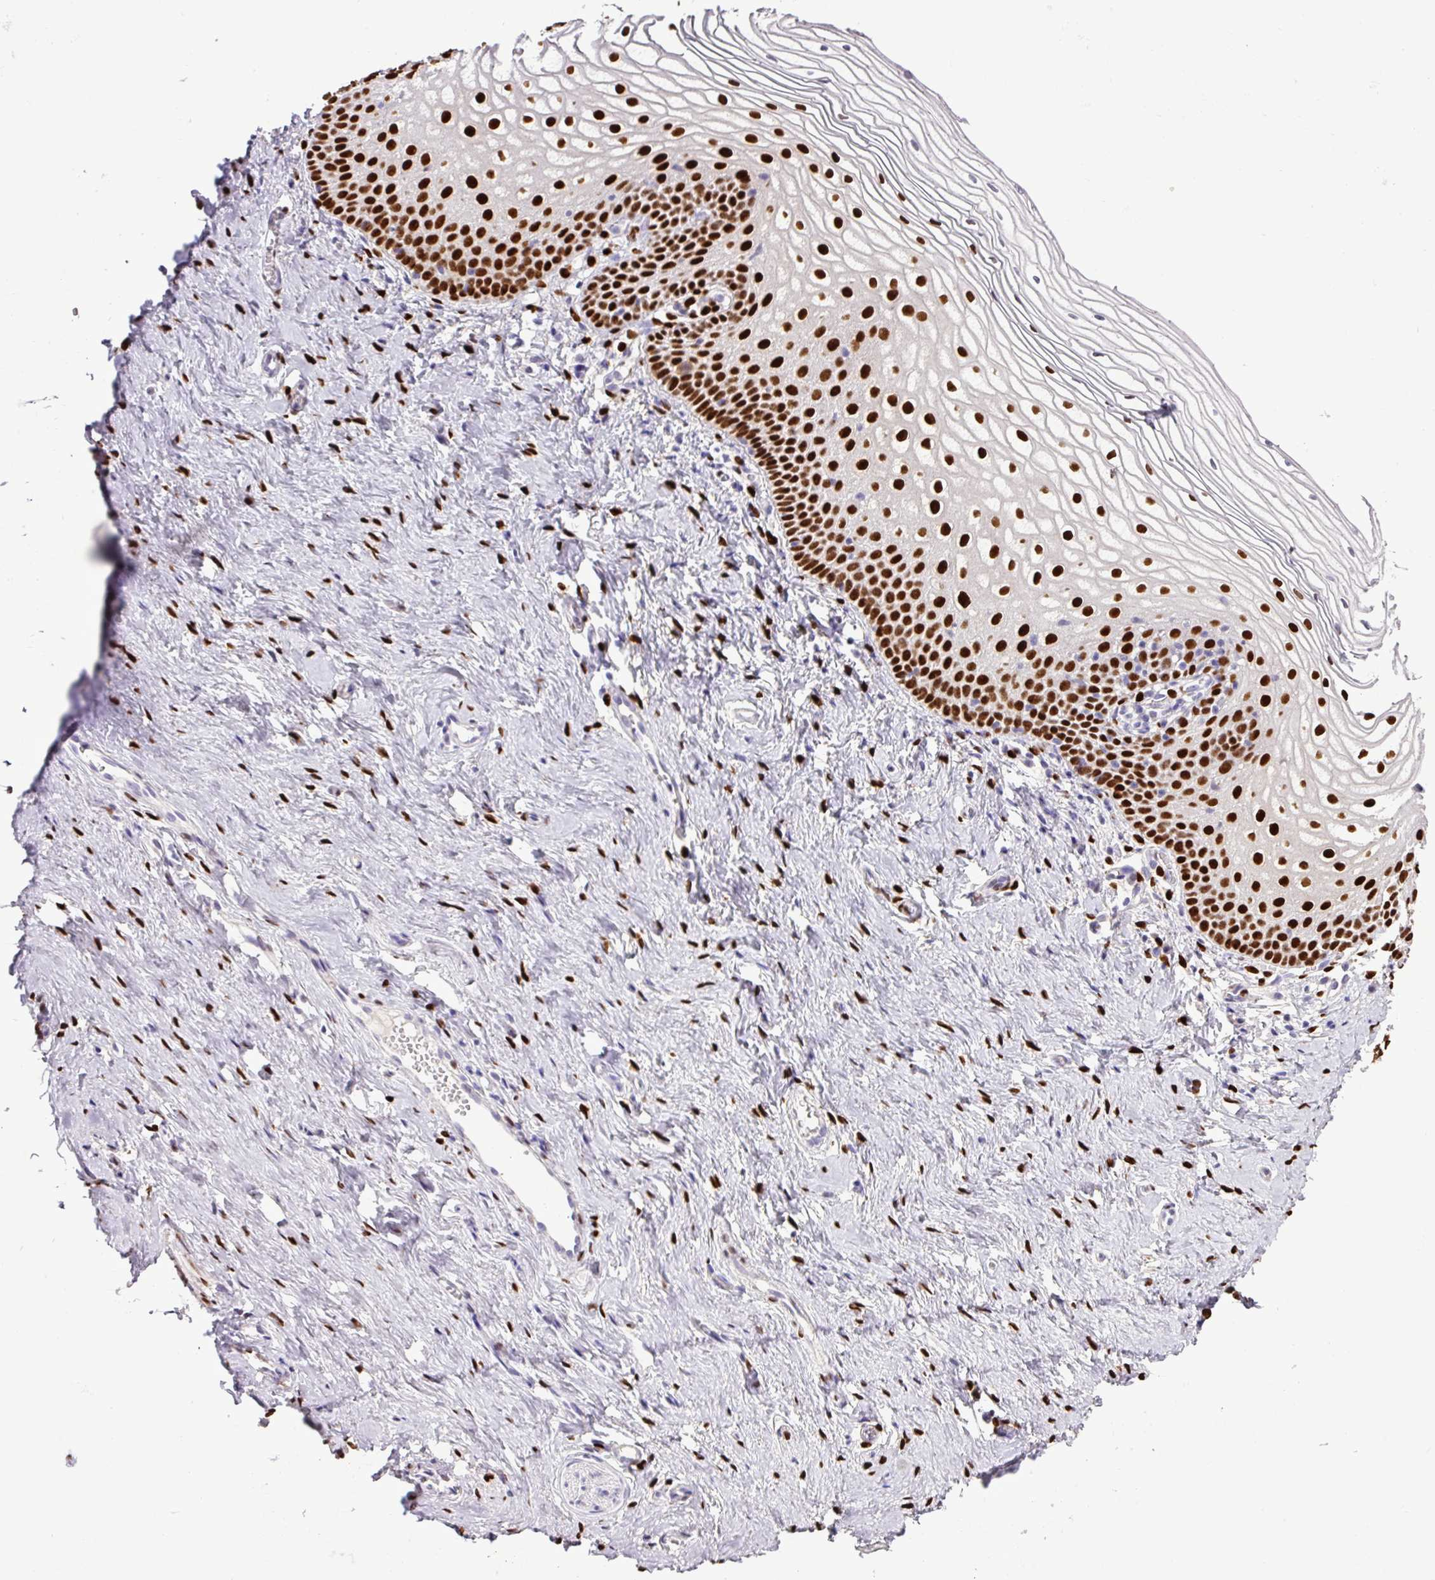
{"staining": {"intensity": "strong", "quantity": ">75%", "location": "nuclear"}, "tissue": "vagina", "cell_type": "Squamous epithelial cells", "image_type": "normal", "snomed": [{"axis": "morphology", "description": "Normal tissue, NOS"}, {"axis": "topography", "description": "Vagina"}], "caption": "An image showing strong nuclear positivity in approximately >75% of squamous epithelial cells in unremarkable vagina, as visualized by brown immunohistochemical staining.", "gene": "ESR1", "patient": {"sex": "female", "age": 56}}